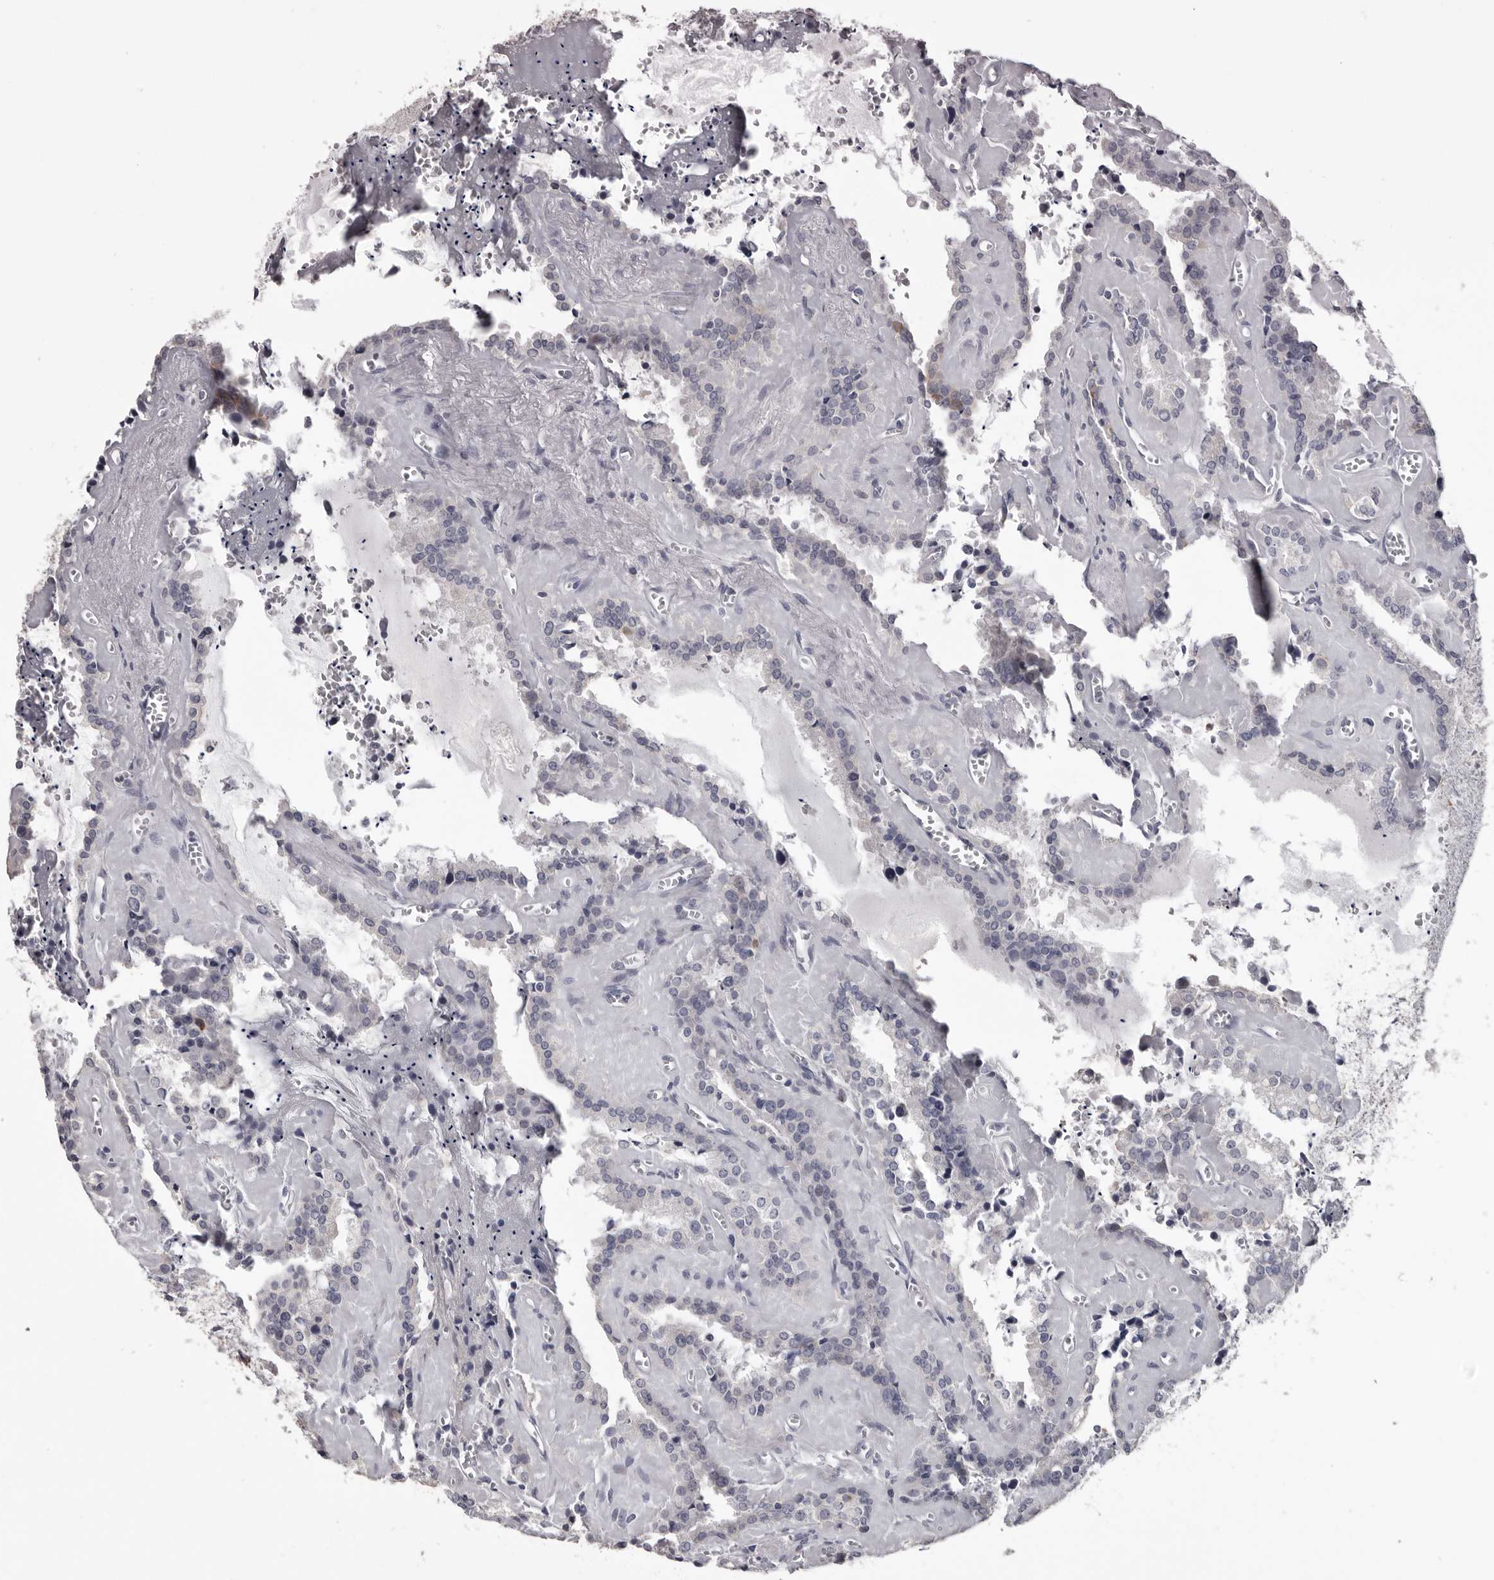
{"staining": {"intensity": "negative", "quantity": "none", "location": "none"}, "tissue": "seminal vesicle", "cell_type": "Glandular cells", "image_type": "normal", "snomed": [{"axis": "morphology", "description": "Normal tissue, NOS"}, {"axis": "topography", "description": "Prostate"}, {"axis": "topography", "description": "Seminal veicle"}], "caption": "High magnification brightfield microscopy of unremarkable seminal vesicle stained with DAB (brown) and counterstained with hematoxylin (blue): glandular cells show no significant positivity. The staining was performed using DAB to visualize the protein expression in brown, while the nuclei were stained in blue with hematoxylin (Magnification: 20x).", "gene": "LPAR6", "patient": {"sex": "male", "age": 59}}